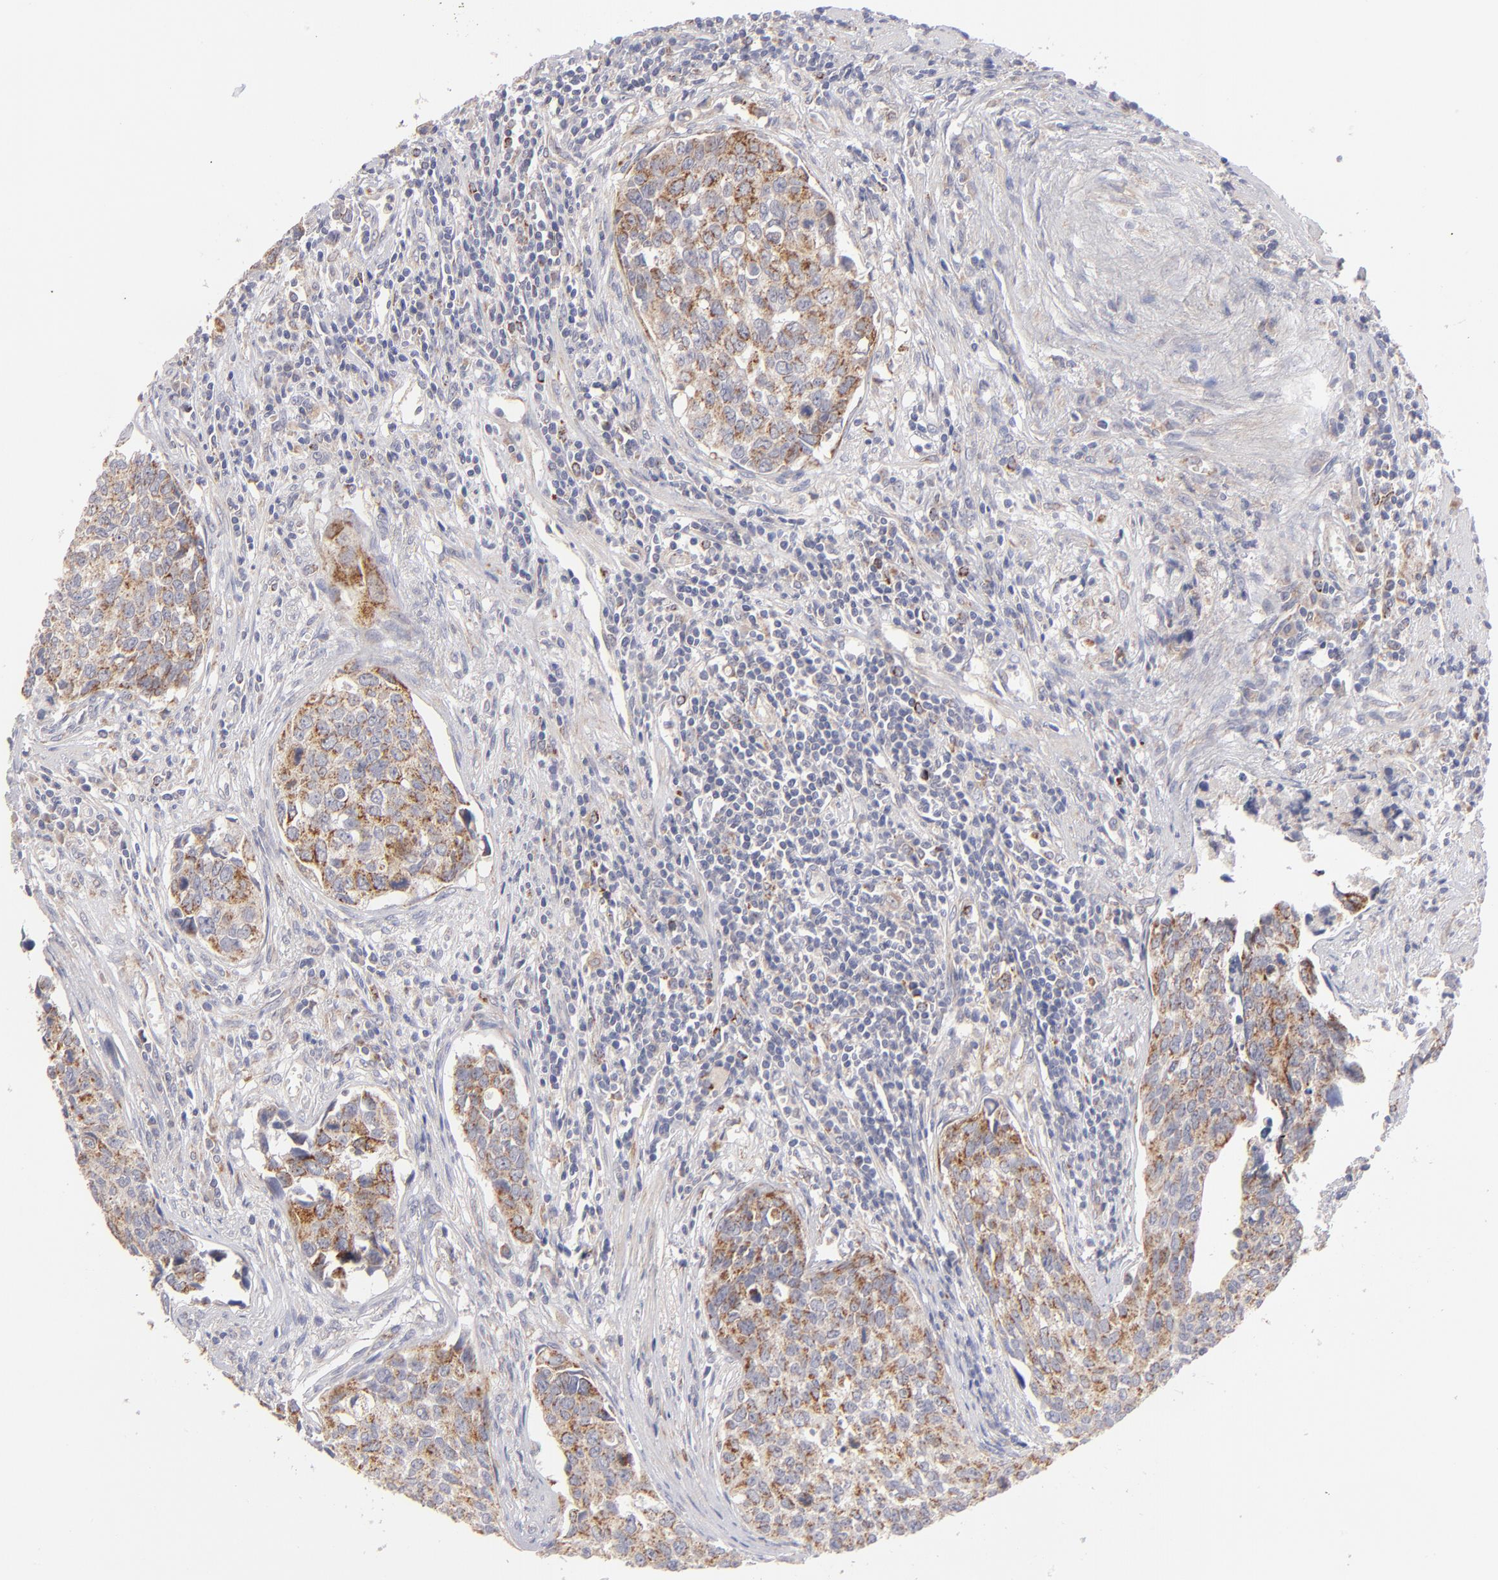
{"staining": {"intensity": "moderate", "quantity": ">75%", "location": "cytoplasmic/membranous"}, "tissue": "urothelial cancer", "cell_type": "Tumor cells", "image_type": "cancer", "snomed": [{"axis": "morphology", "description": "Urothelial carcinoma, High grade"}, {"axis": "topography", "description": "Urinary bladder"}], "caption": "This is an image of IHC staining of high-grade urothelial carcinoma, which shows moderate positivity in the cytoplasmic/membranous of tumor cells.", "gene": "HCCS", "patient": {"sex": "male", "age": 81}}